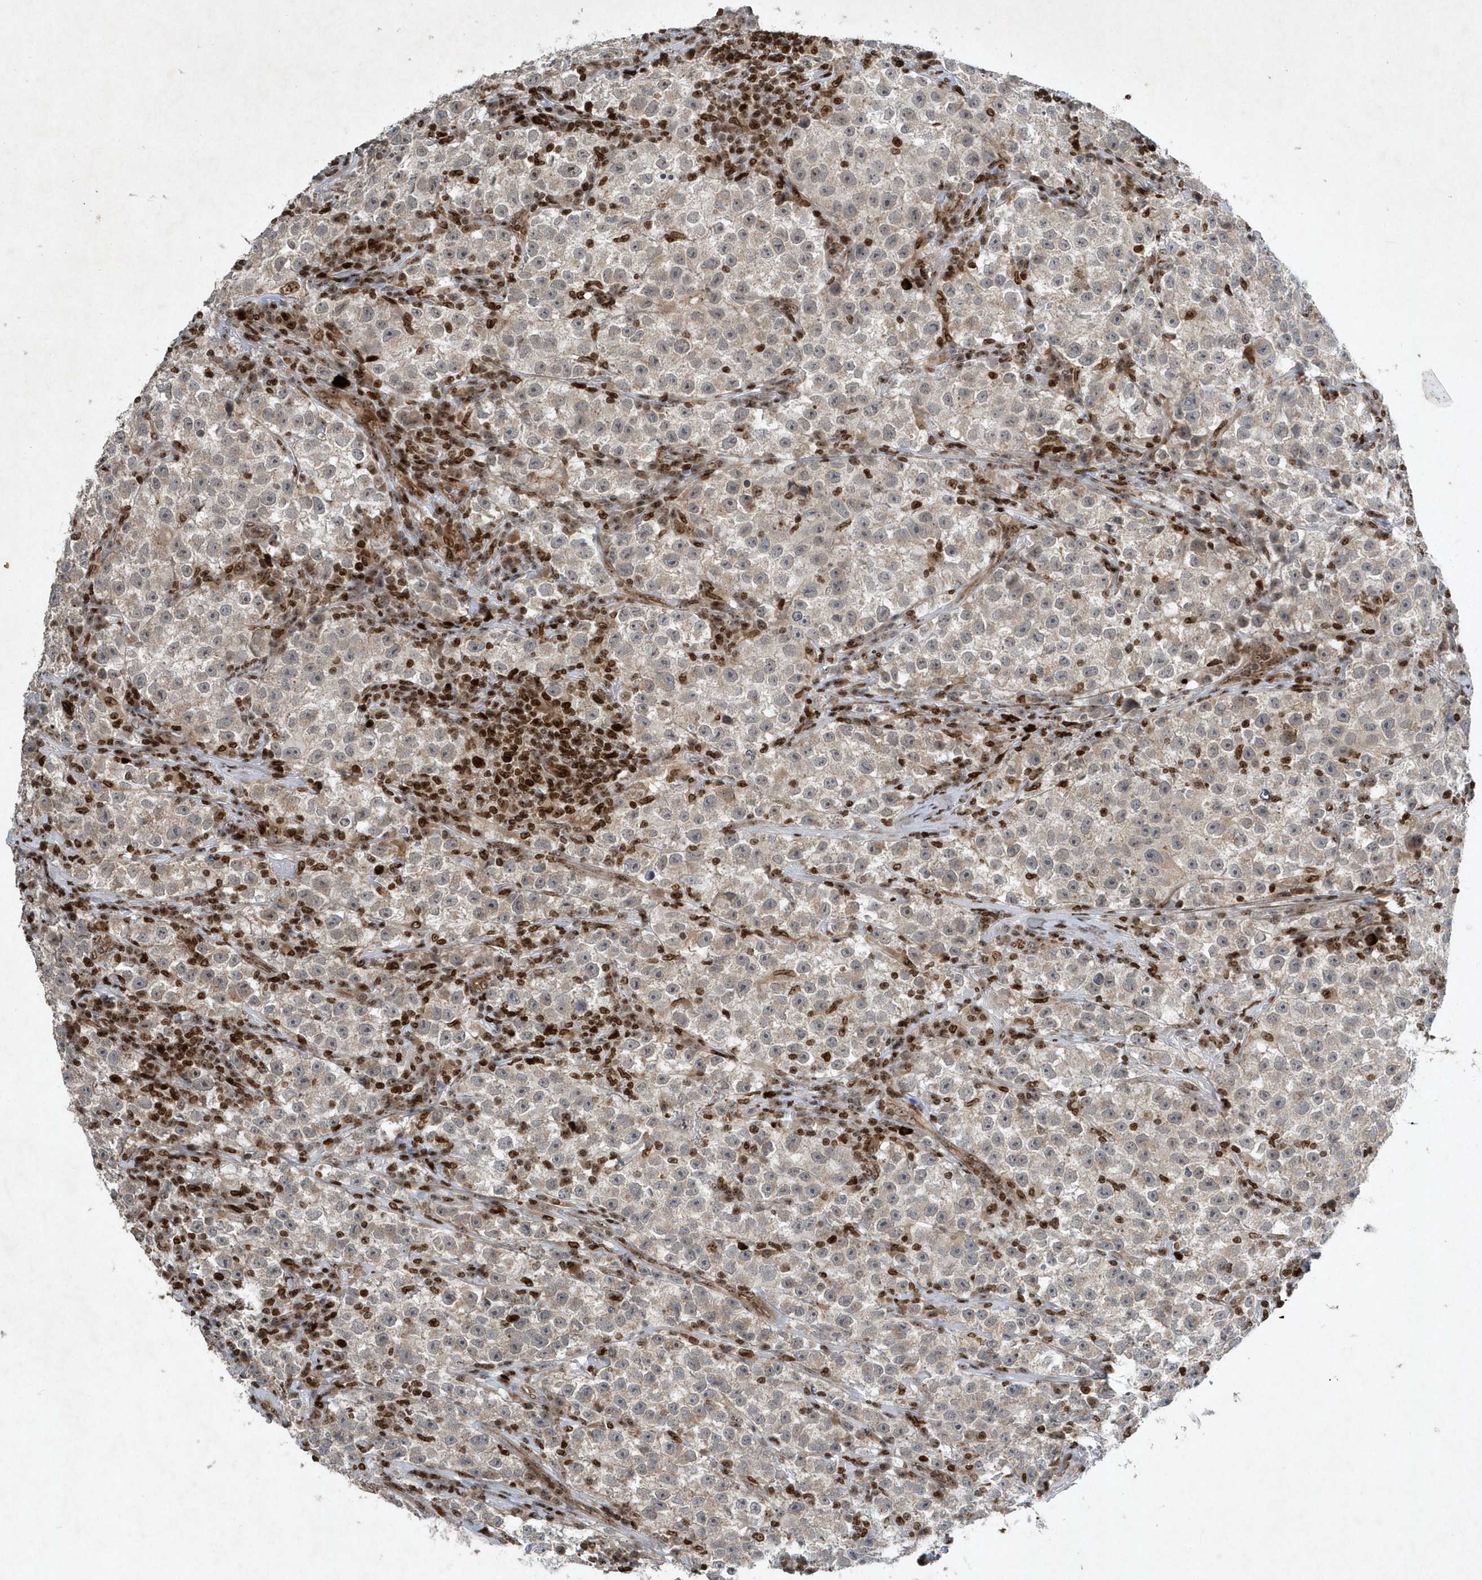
{"staining": {"intensity": "weak", "quantity": "<25%", "location": "cytoplasmic/membranous,nuclear"}, "tissue": "testis cancer", "cell_type": "Tumor cells", "image_type": "cancer", "snomed": [{"axis": "morphology", "description": "Seminoma, NOS"}, {"axis": "topography", "description": "Testis"}], "caption": "This is a histopathology image of immunohistochemistry staining of testis cancer (seminoma), which shows no positivity in tumor cells.", "gene": "QTRT2", "patient": {"sex": "male", "age": 22}}